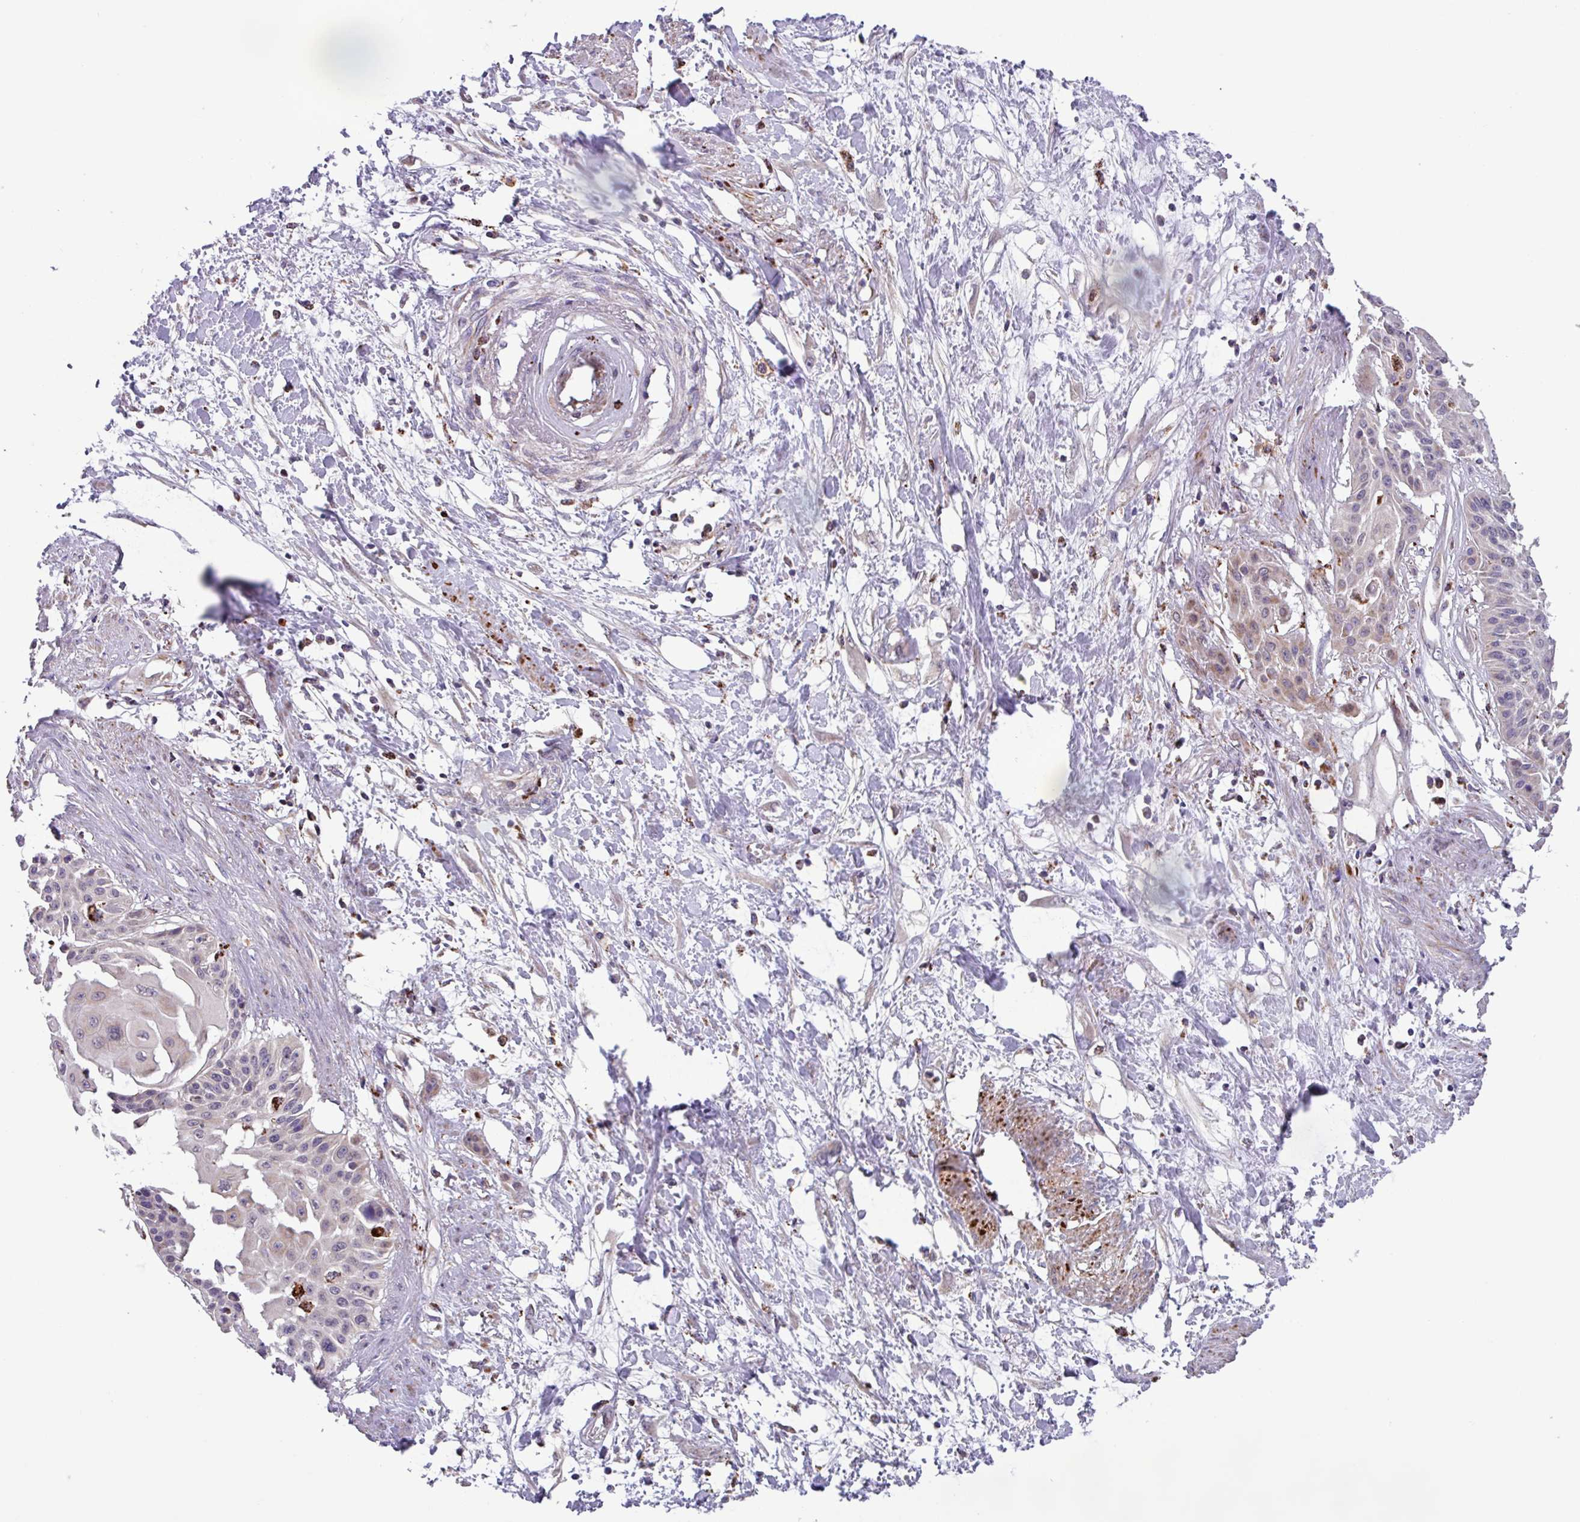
{"staining": {"intensity": "negative", "quantity": "none", "location": "none"}, "tissue": "cervical cancer", "cell_type": "Tumor cells", "image_type": "cancer", "snomed": [{"axis": "morphology", "description": "Squamous cell carcinoma, NOS"}, {"axis": "topography", "description": "Cervix"}], "caption": "High magnification brightfield microscopy of cervical cancer stained with DAB (3,3'-diaminobenzidine) (brown) and counterstained with hematoxylin (blue): tumor cells show no significant staining. Nuclei are stained in blue.", "gene": "AKIRIN1", "patient": {"sex": "female", "age": 57}}